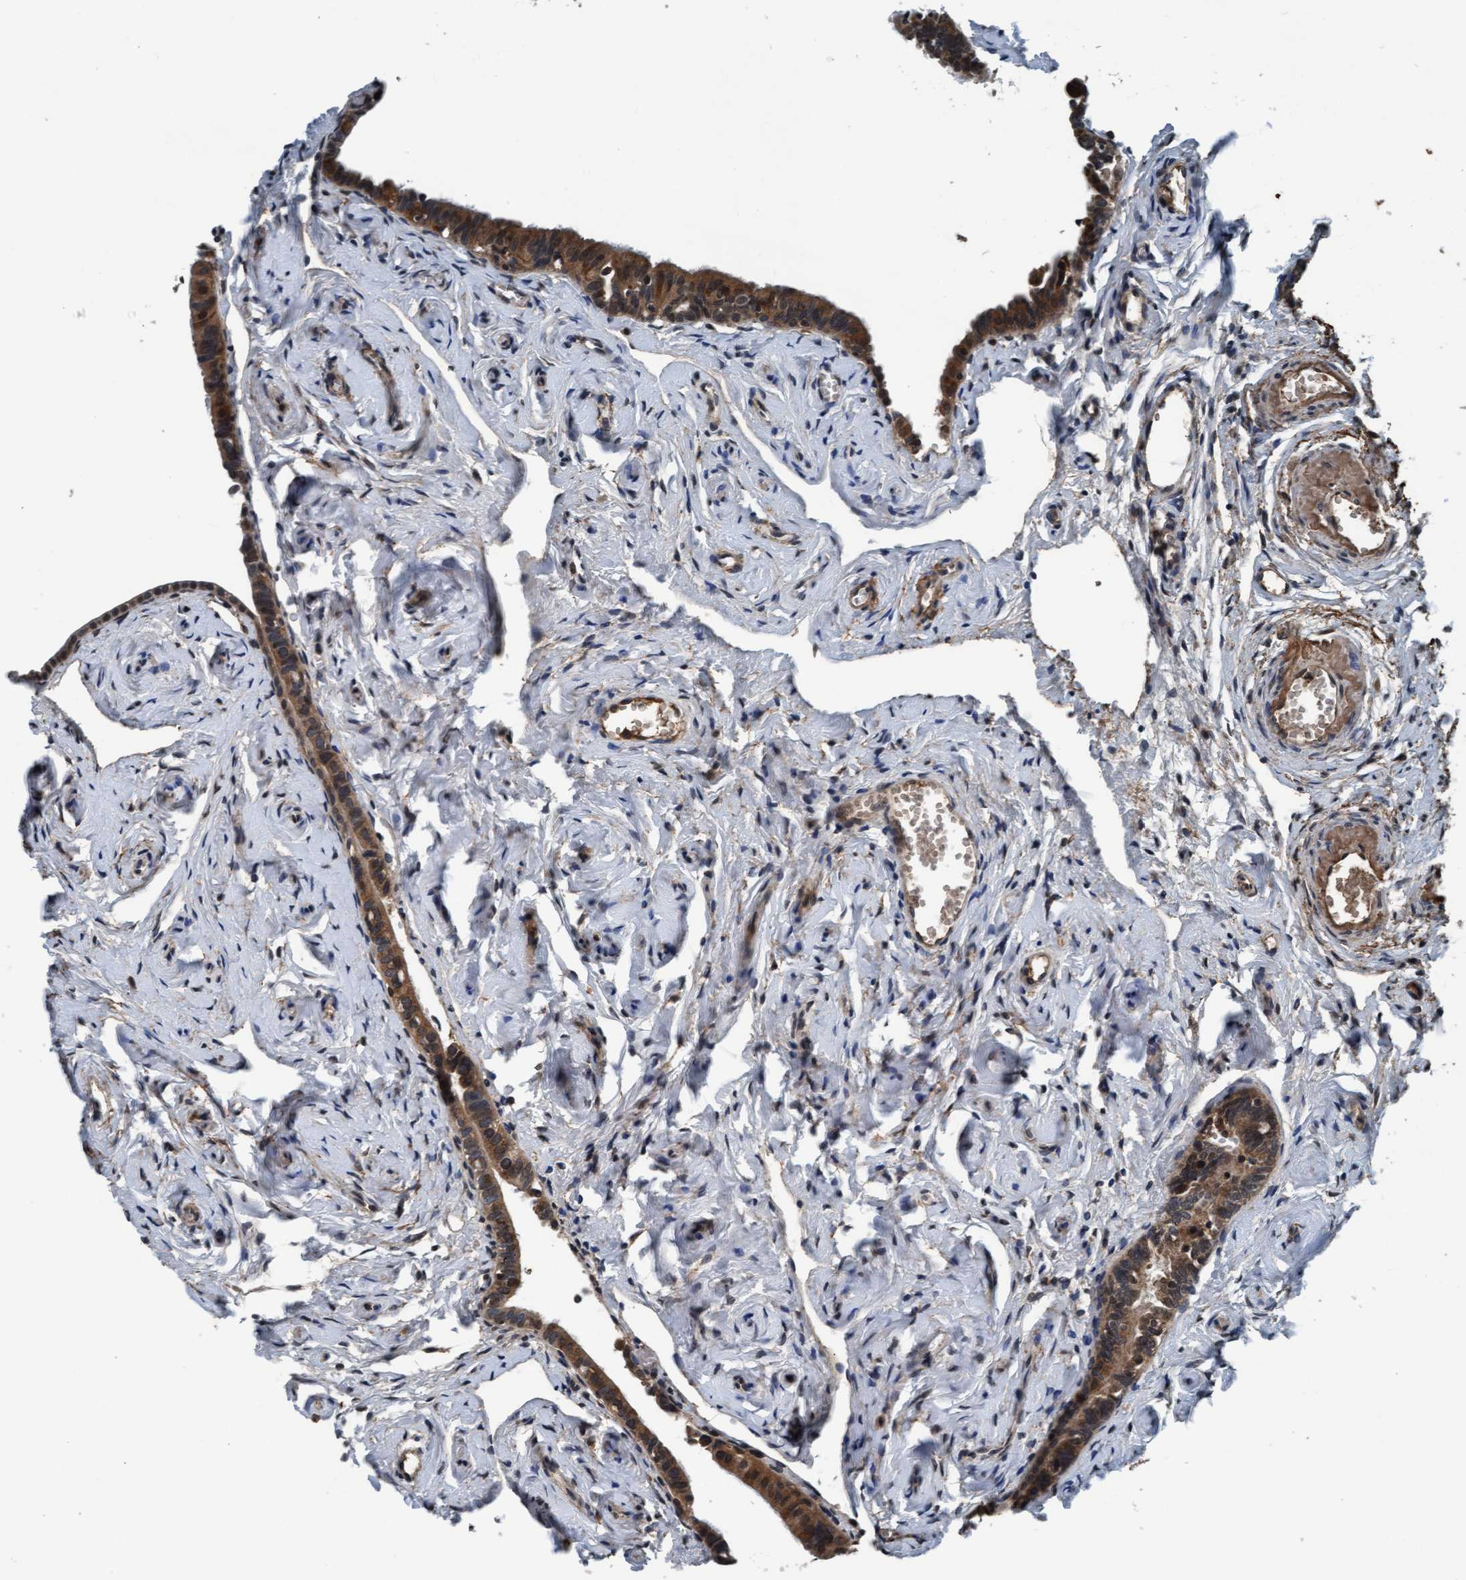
{"staining": {"intensity": "moderate", "quantity": ">75%", "location": "cytoplasmic/membranous,nuclear"}, "tissue": "fallopian tube", "cell_type": "Glandular cells", "image_type": "normal", "snomed": [{"axis": "morphology", "description": "Normal tissue, NOS"}, {"axis": "topography", "description": "Fallopian tube"}], "caption": "Glandular cells reveal moderate cytoplasmic/membranous,nuclear staining in approximately >75% of cells in benign fallopian tube. (IHC, brightfield microscopy, high magnification).", "gene": "WASF1", "patient": {"sex": "female", "age": 71}}